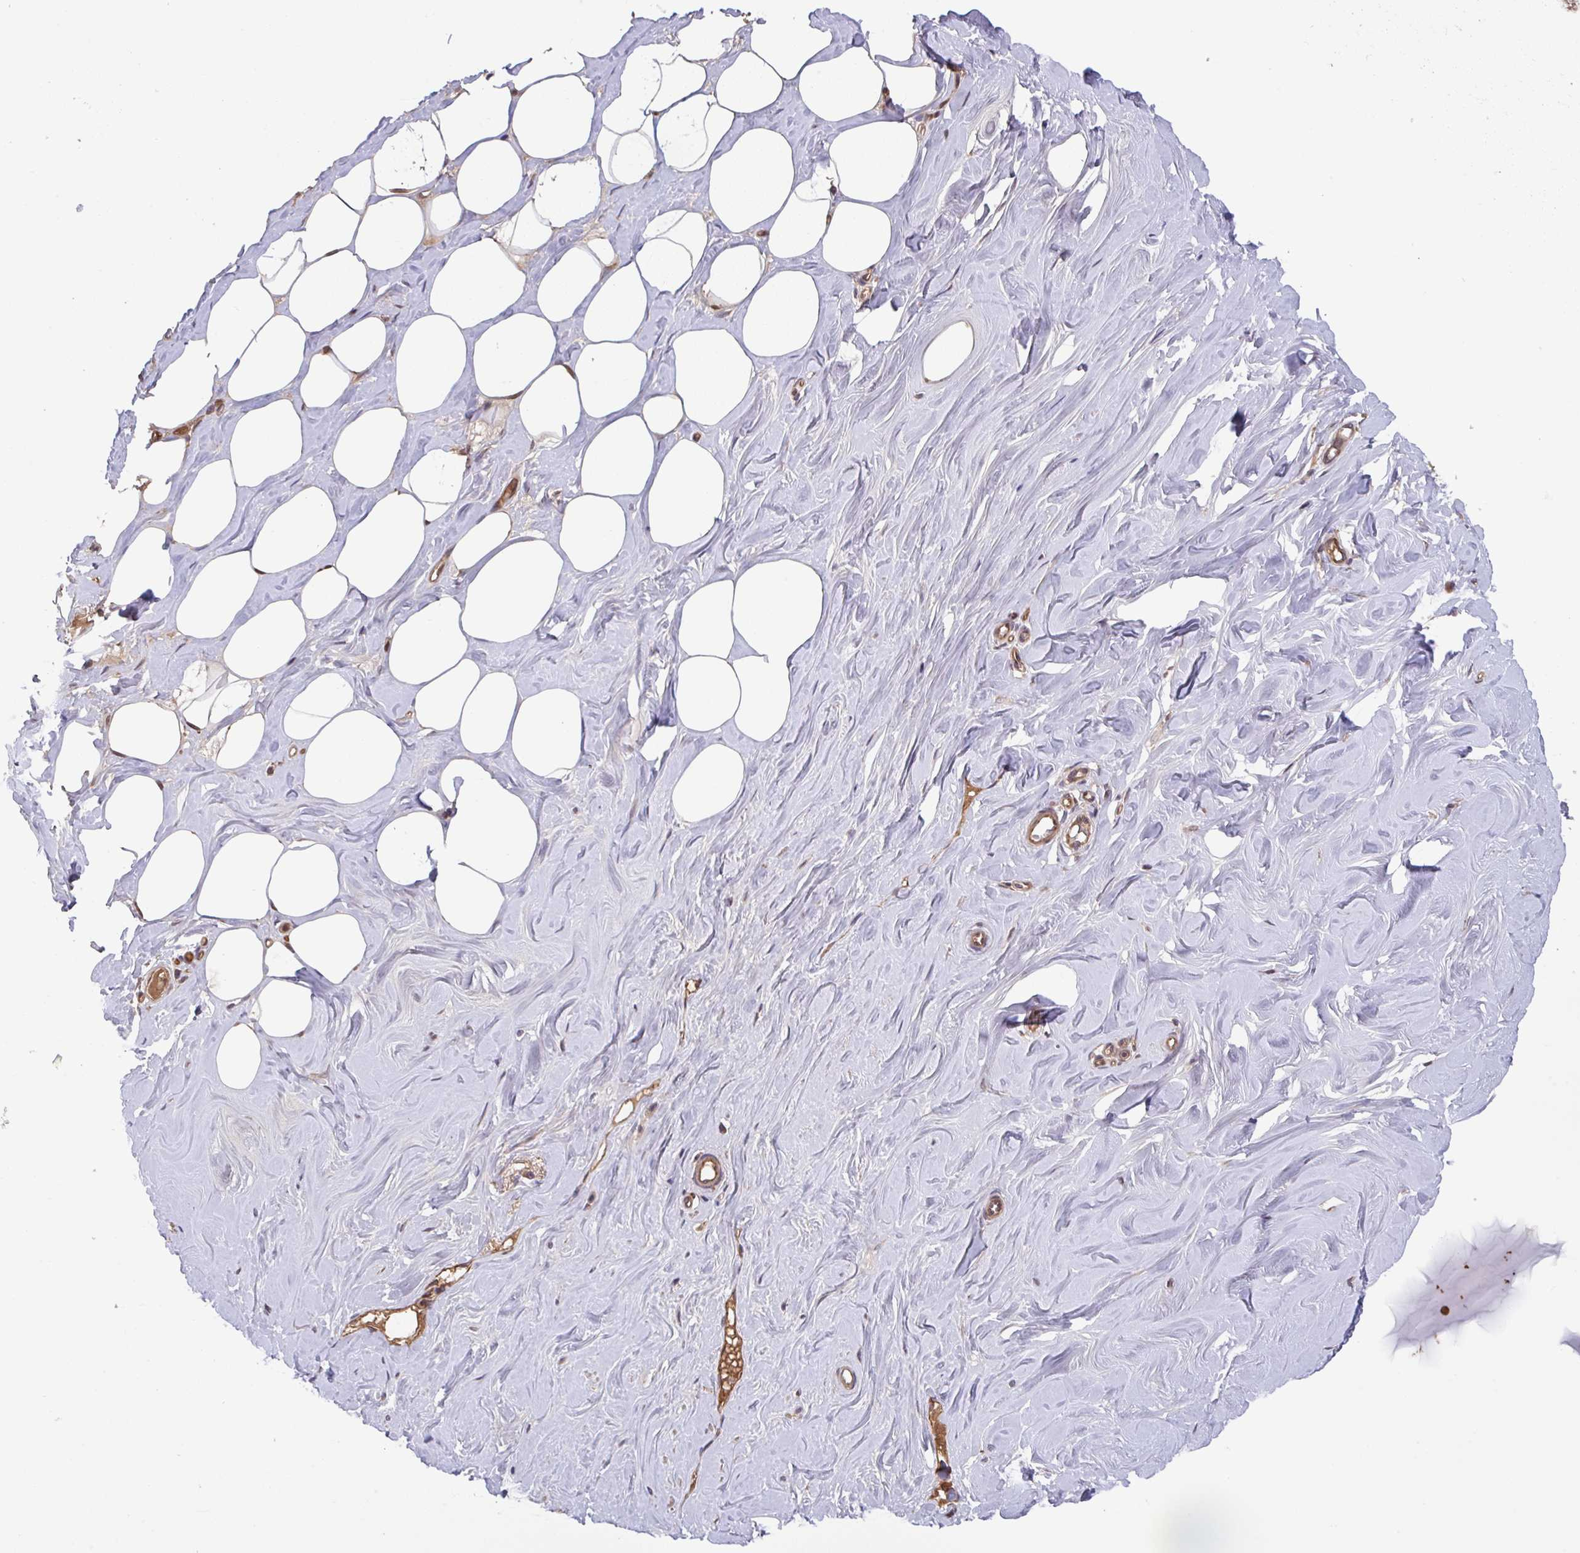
{"staining": {"intensity": "moderate", "quantity": "<25%", "location": "cytoplasmic/membranous"}, "tissue": "breast", "cell_type": "Adipocytes", "image_type": "normal", "snomed": [{"axis": "morphology", "description": "Normal tissue, NOS"}, {"axis": "topography", "description": "Breast"}], "caption": "Normal breast exhibits moderate cytoplasmic/membranous expression in approximately <25% of adipocytes, visualized by immunohistochemistry. The staining was performed using DAB to visualize the protein expression in brown, while the nuclei were stained in blue with hematoxylin (Magnification: 20x).", "gene": "TIGAR", "patient": {"sex": "female", "age": 27}}